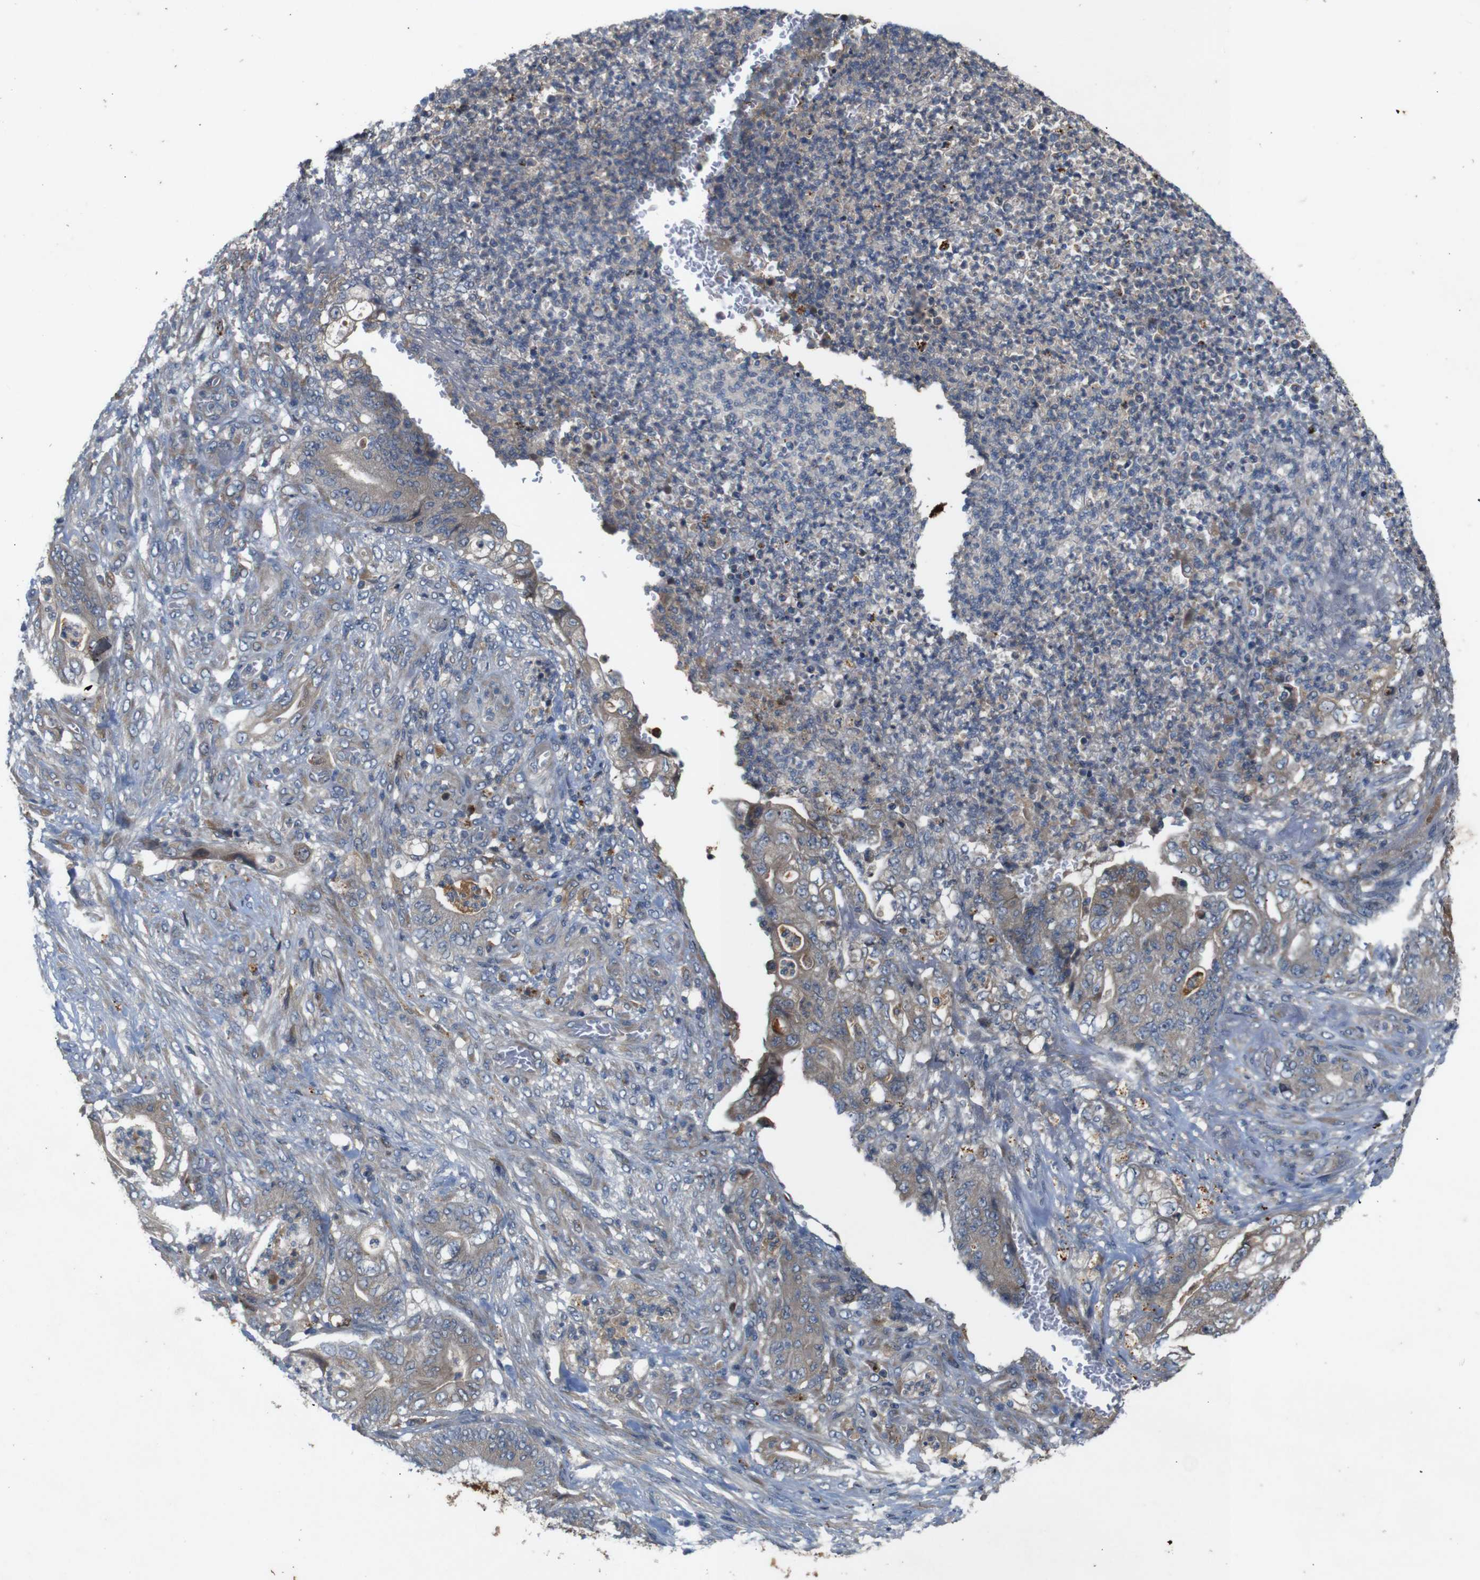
{"staining": {"intensity": "weak", "quantity": ">75%", "location": "cytoplasmic/membranous"}, "tissue": "stomach cancer", "cell_type": "Tumor cells", "image_type": "cancer", "snomed": [{"axis": "morphology", "description": "Adenocarcinoma, NOS"}, {"axis": "topography", "description": "Stomach"}], "caption": "DAB immunohistochemical staining of stomach cancer (adenocarcinoma) demonstrates weak cytoplasmic/membranous protein expression in approximately >75% of tumor cells.", "gene": "PTPN1", "patient": {"sex": "female", "age": 73}}